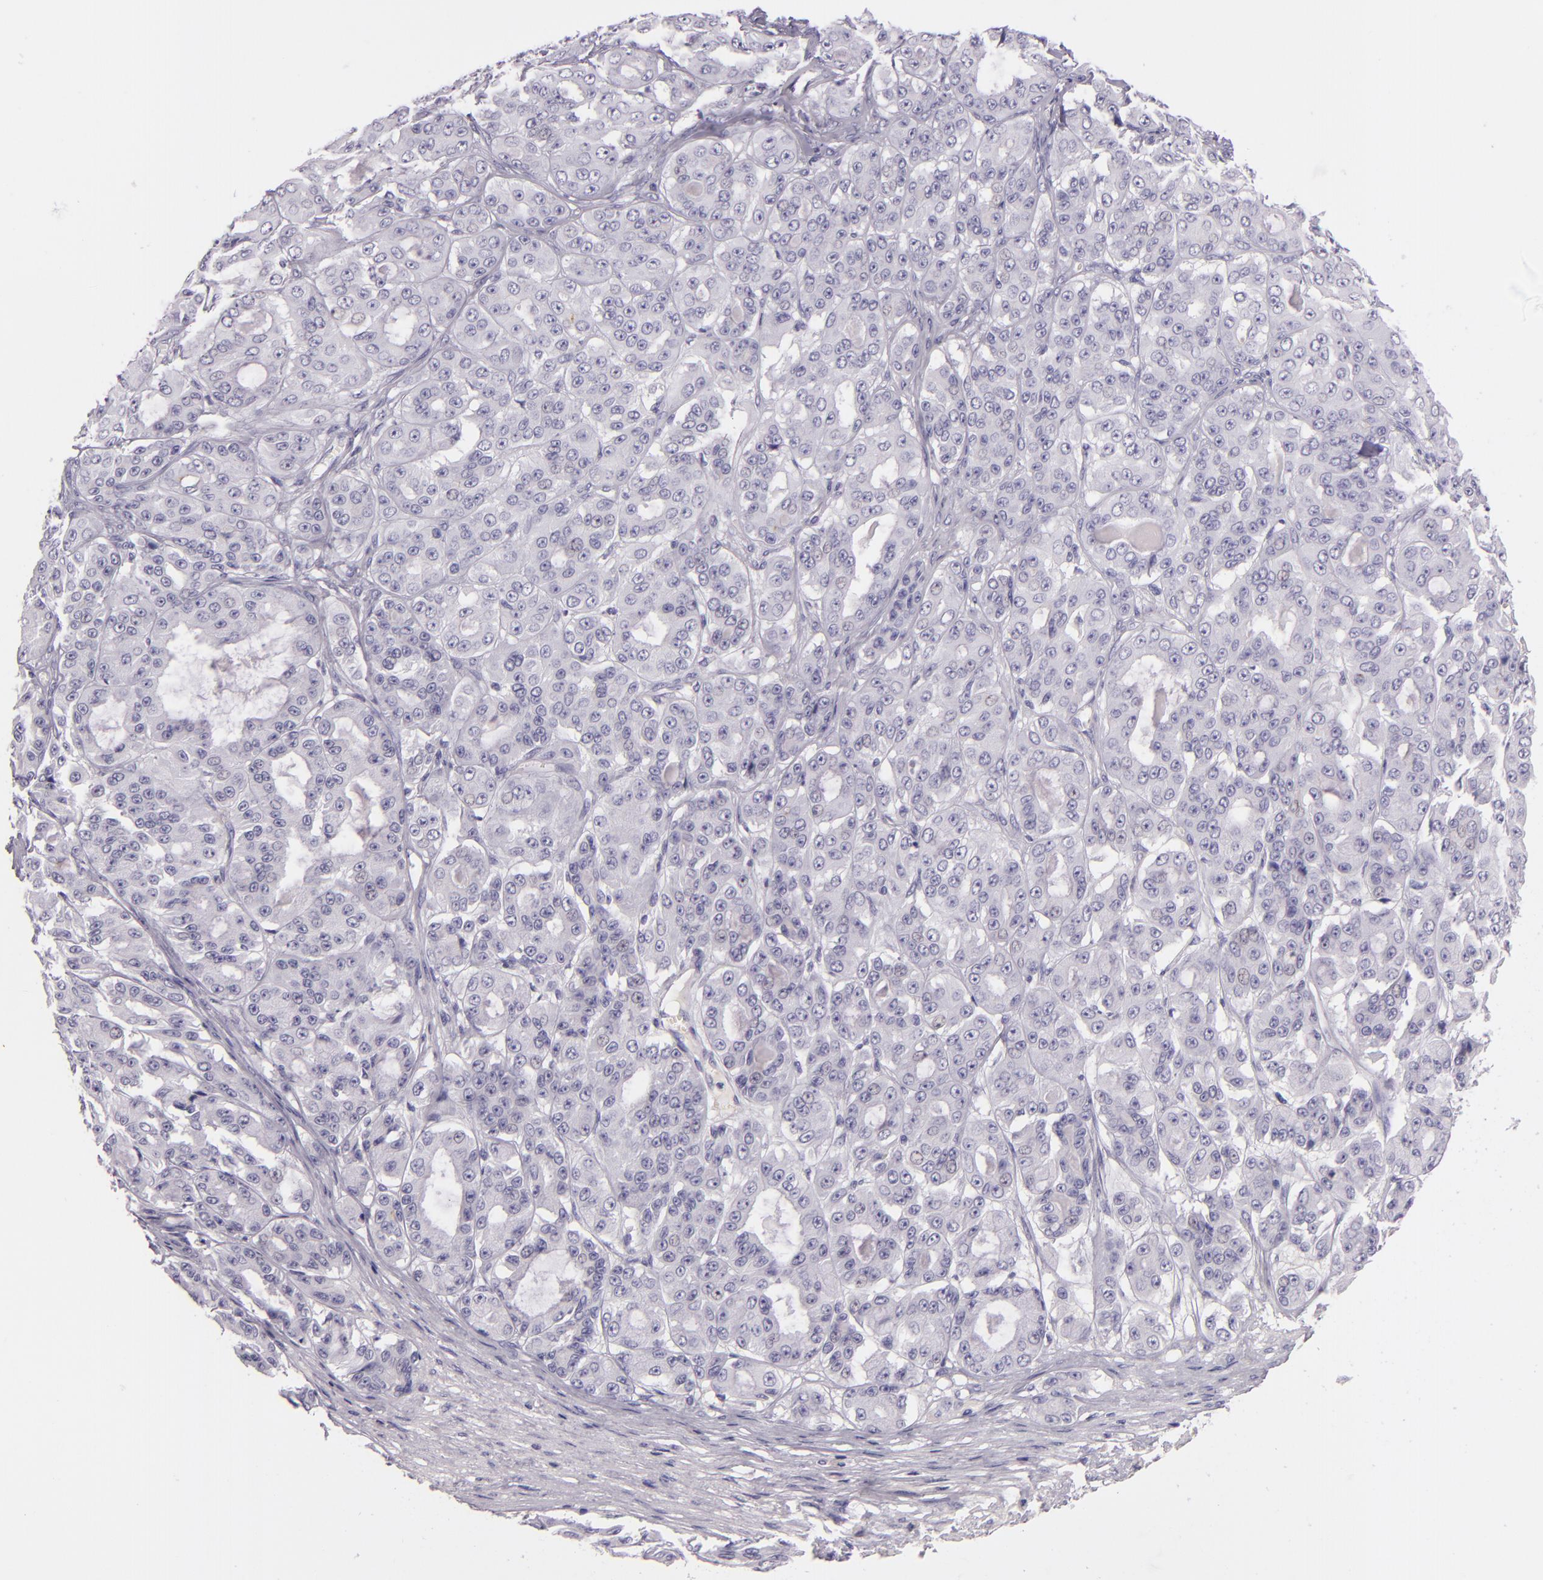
{"staining": {"intensity": "negative", "quantity": "none", "location": "none"}, "tissue": "ovarian cancer", "cell_type": "Tumor cells", "image_type": "cancer", "snomed": [{"axis": "morphology", "description": "Carcinoma, endometroid"}, {"axis": "topography", "description": "Ovary"}], "caption": "The photomicrograph shows no staining of tumor cells in ovarian cancer (endometroid carcinoma).", "gene": "ICAM1", "patient": {"sex": "female", "age": 61}}